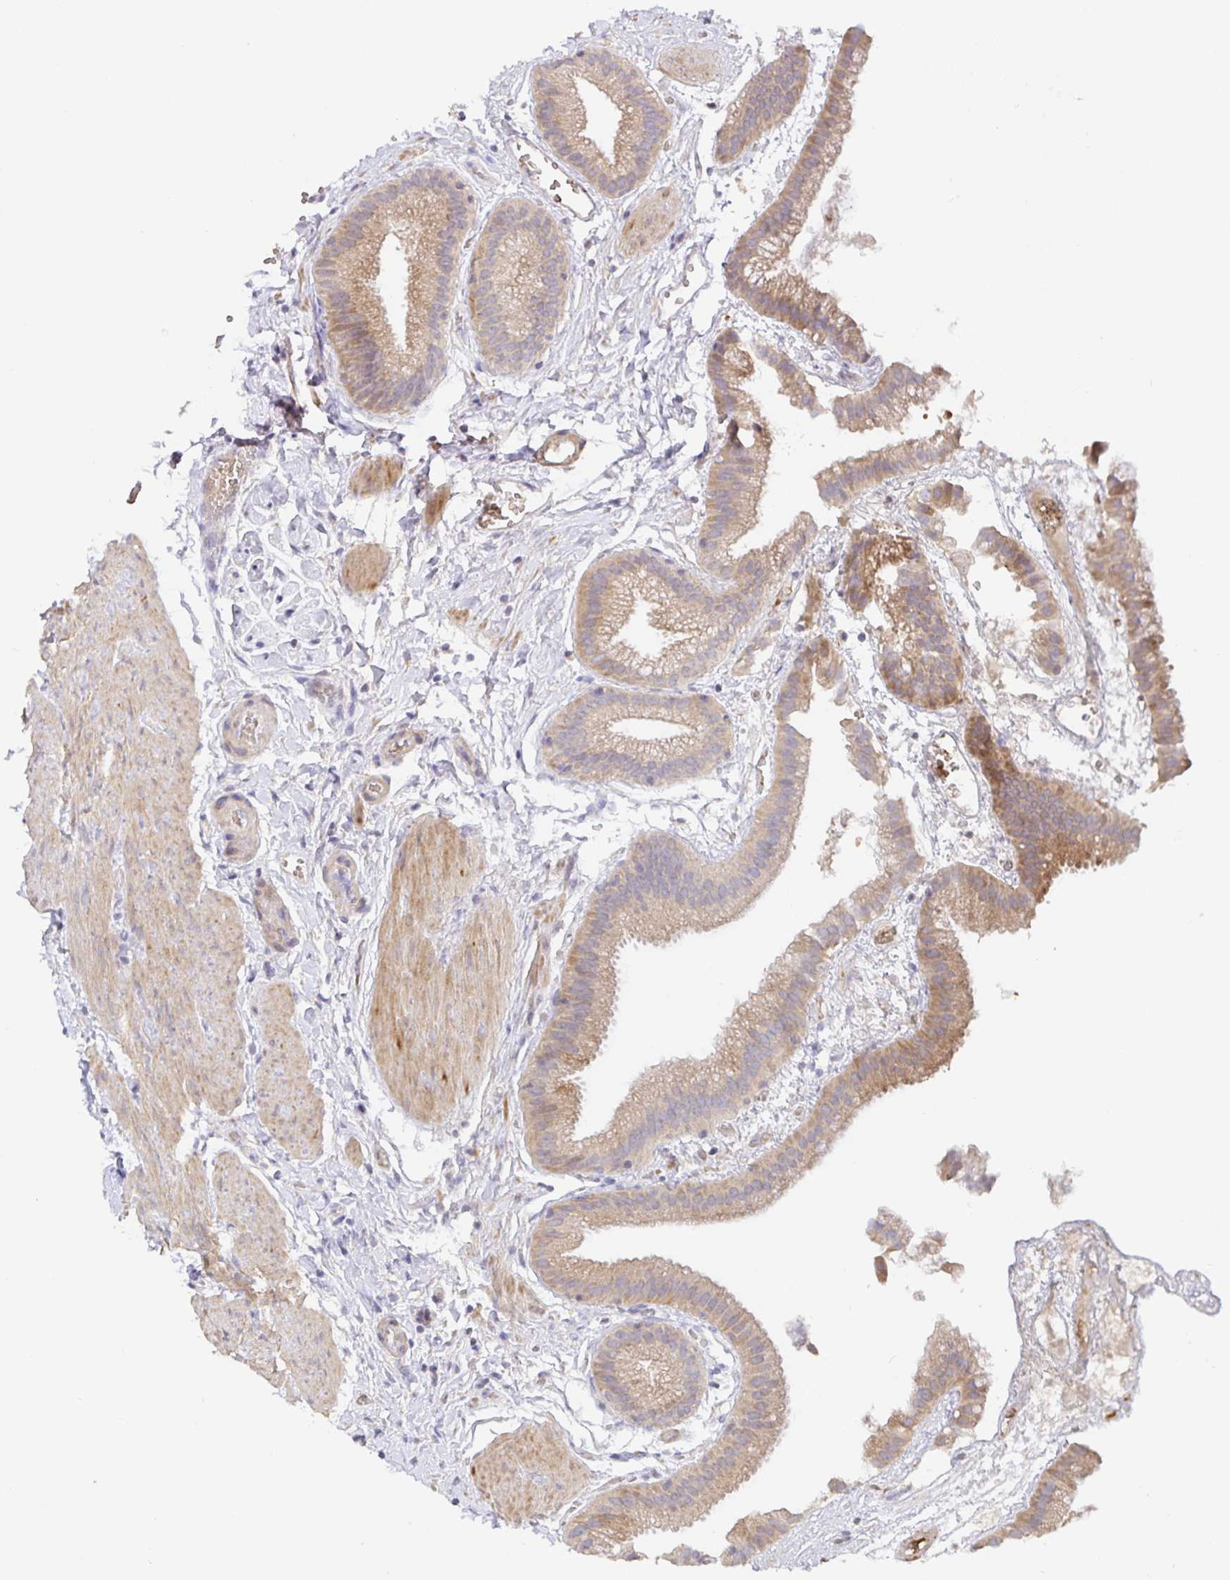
{"staining": {"intensity": "moderate", "quantity": ">75%", "location": "cytoplasmic/membranous"}, "tissue": "gallbladder", "cell_type": "Glandular cells", "image_type": "normal", "snomed": [{"axis": "morphology", "description": "Normal tissue, NOS"}, {"axis": "topography", "description": "Gallbladder"}], "caption": "A brown stain labels moderate cytoplasmic/membranous expression of a protein in glandular cells of normal gallbladder. The protein of interest is shown in brown color, while the nuclei are stained blue.", "gene": "ZDHHC11B", "patient": {"sex": "female", "age": 63}}